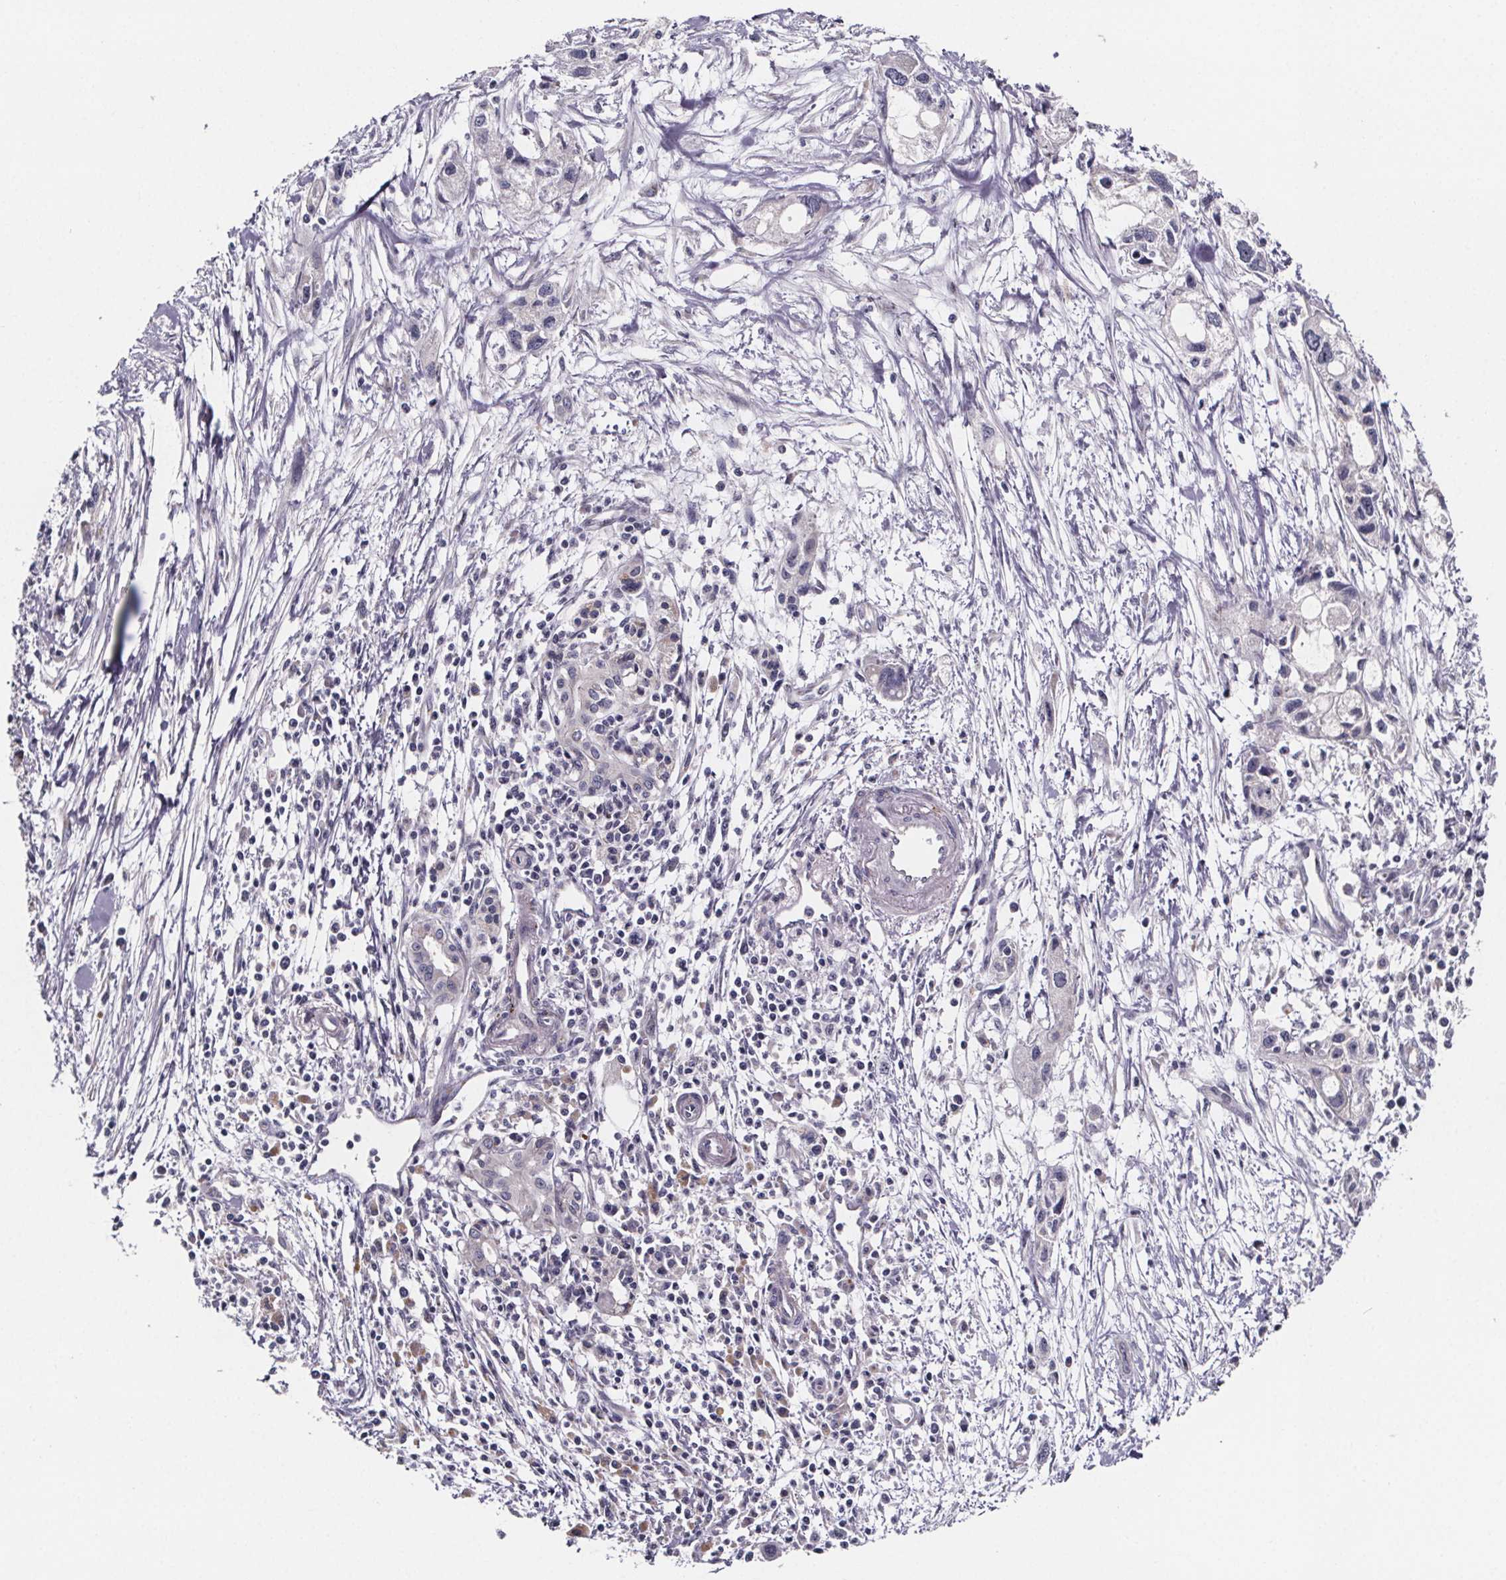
{"staining": {"intensity": "negative", "quantity": "none", "location": "none"}, "tissue": "pancreatic cancer", "cell_type": "Tumor cells", "image_type": "cancer", "snomed": [{"axis": "morphology", "description": "Adenocarcinoma, NOS"}, {"axis": "topography", "description": "Pancreas"}], "caption": "The micrograph shows no staining of tumor cells in pancreatic adenocarcinoma.", "gene": "NDST1", "patient": {"sex": "female", "age": 61}}